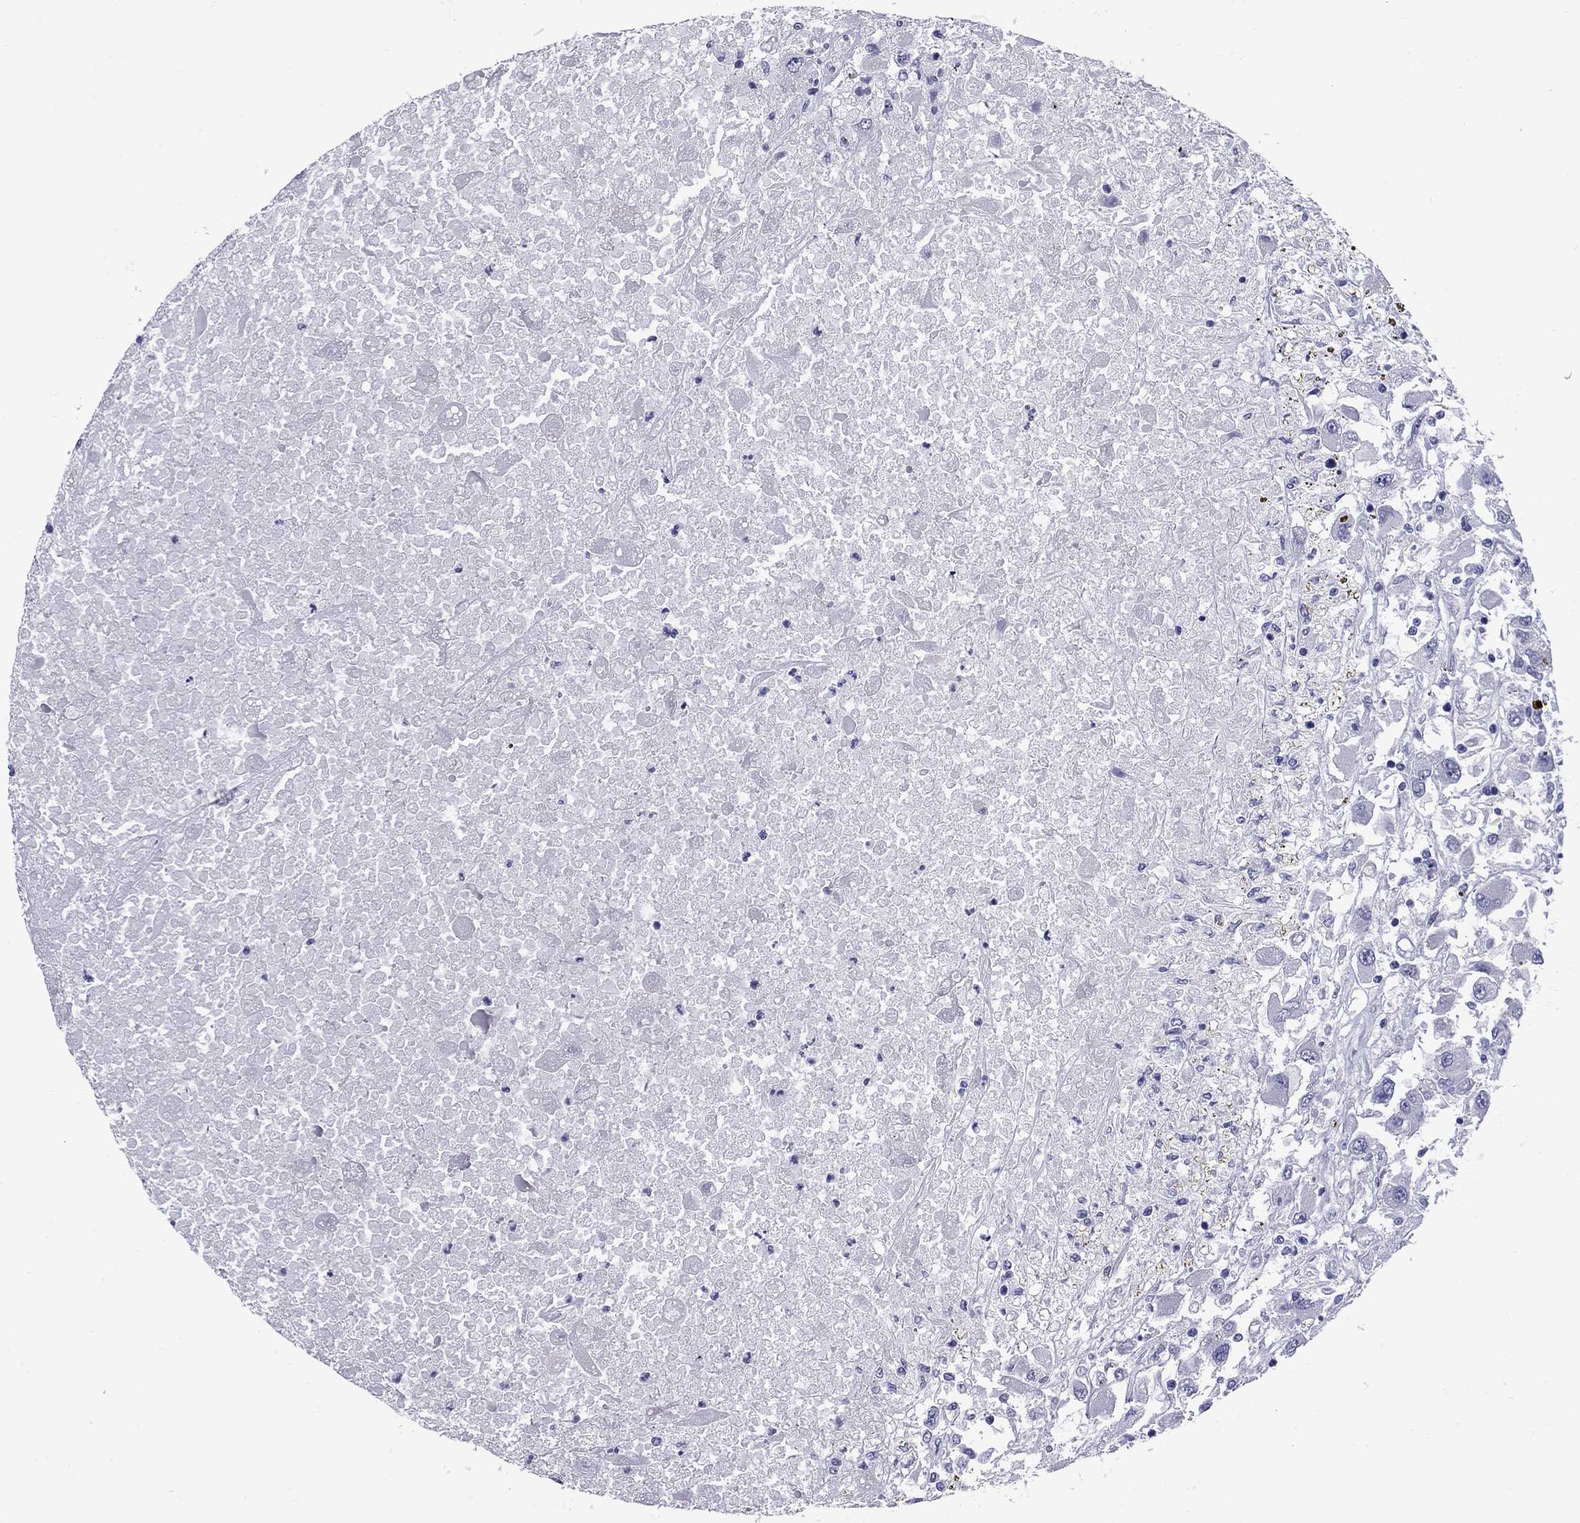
{"staining": {"intensity": "negative", "quantity": "none", "location": "none"}, "tissue": "renal cancer", "cell_type": "Tumor cells", "image_type": "cancer", "snomed": [{"axis": "morphology", "description": "Adenocarcinoma, NOS"}, {"axis": "topography", "description": "Kidney"}], "caption": "Immunohistochemical staining of human renal cancer (adenocarcinoma) exhibits no significant positivity in tumor cells. (IHC, brightfield microscopy, high magnification).", "gene": "EPPIN", "patient": {"sex": "female", "age": 67}}